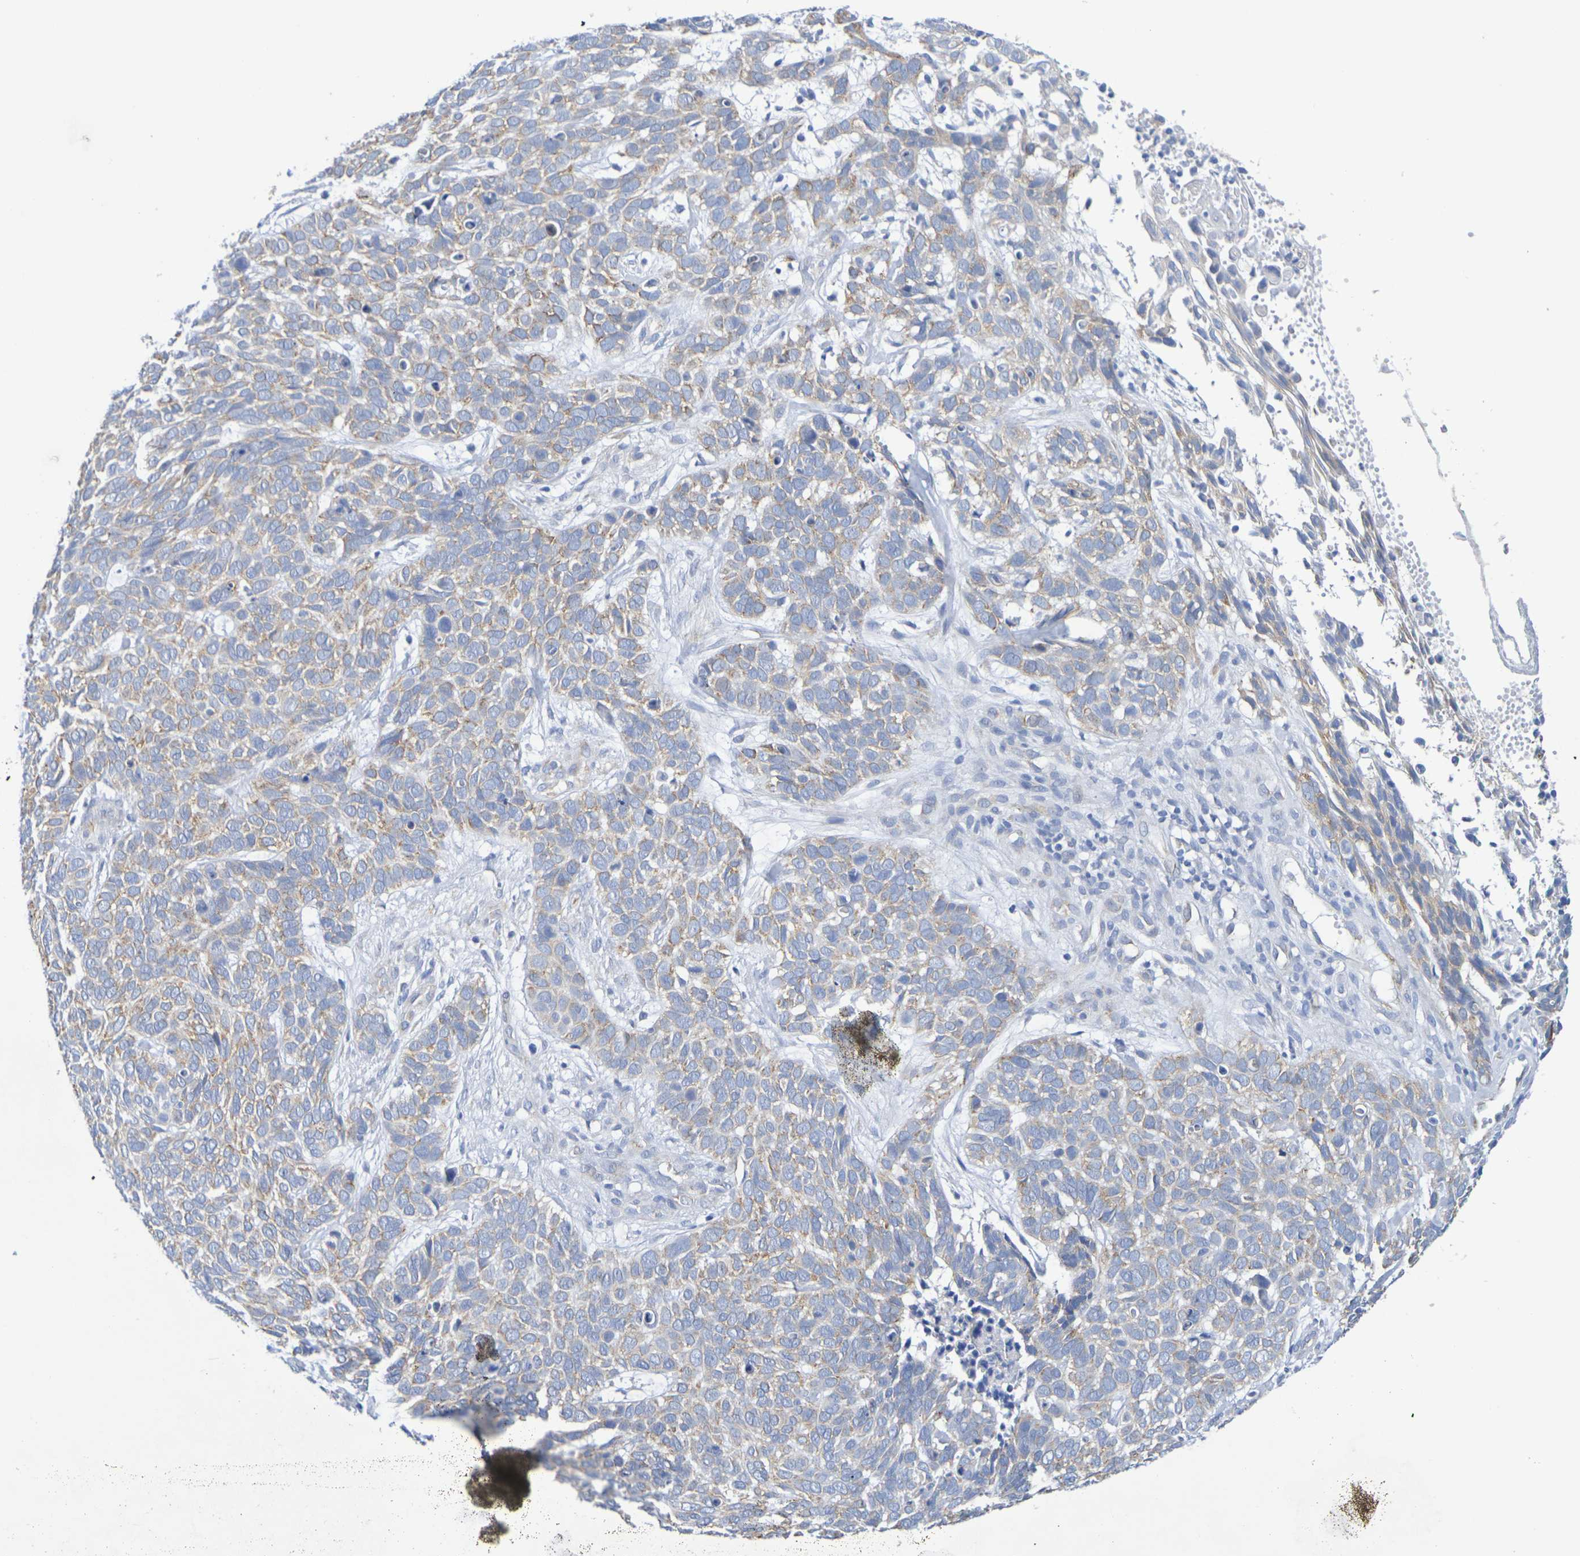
{"staining": {"intensity": "moderate", "quantity": "25%-75%", "location": "cytoplasmic/membranous"}, "tissue": "skin cancer", "cell_type": "Tumor cells", "image_type": "cancer", "snomed": [{"axis": "morphology", "description": "Basal cell carcinoma"}, {"axis": "topography", "description": "Skin"}], "caption": "IHC photomicrograph of human skin basal cell carcinoma stained for a protein (brown), which demonstrates medium levels of moderate cytoplasmic/membranous expression in approximately 25%-75% of tumor cells.", "gene": "TMCC3", "patient": {"sex": "male", "age": 87}}